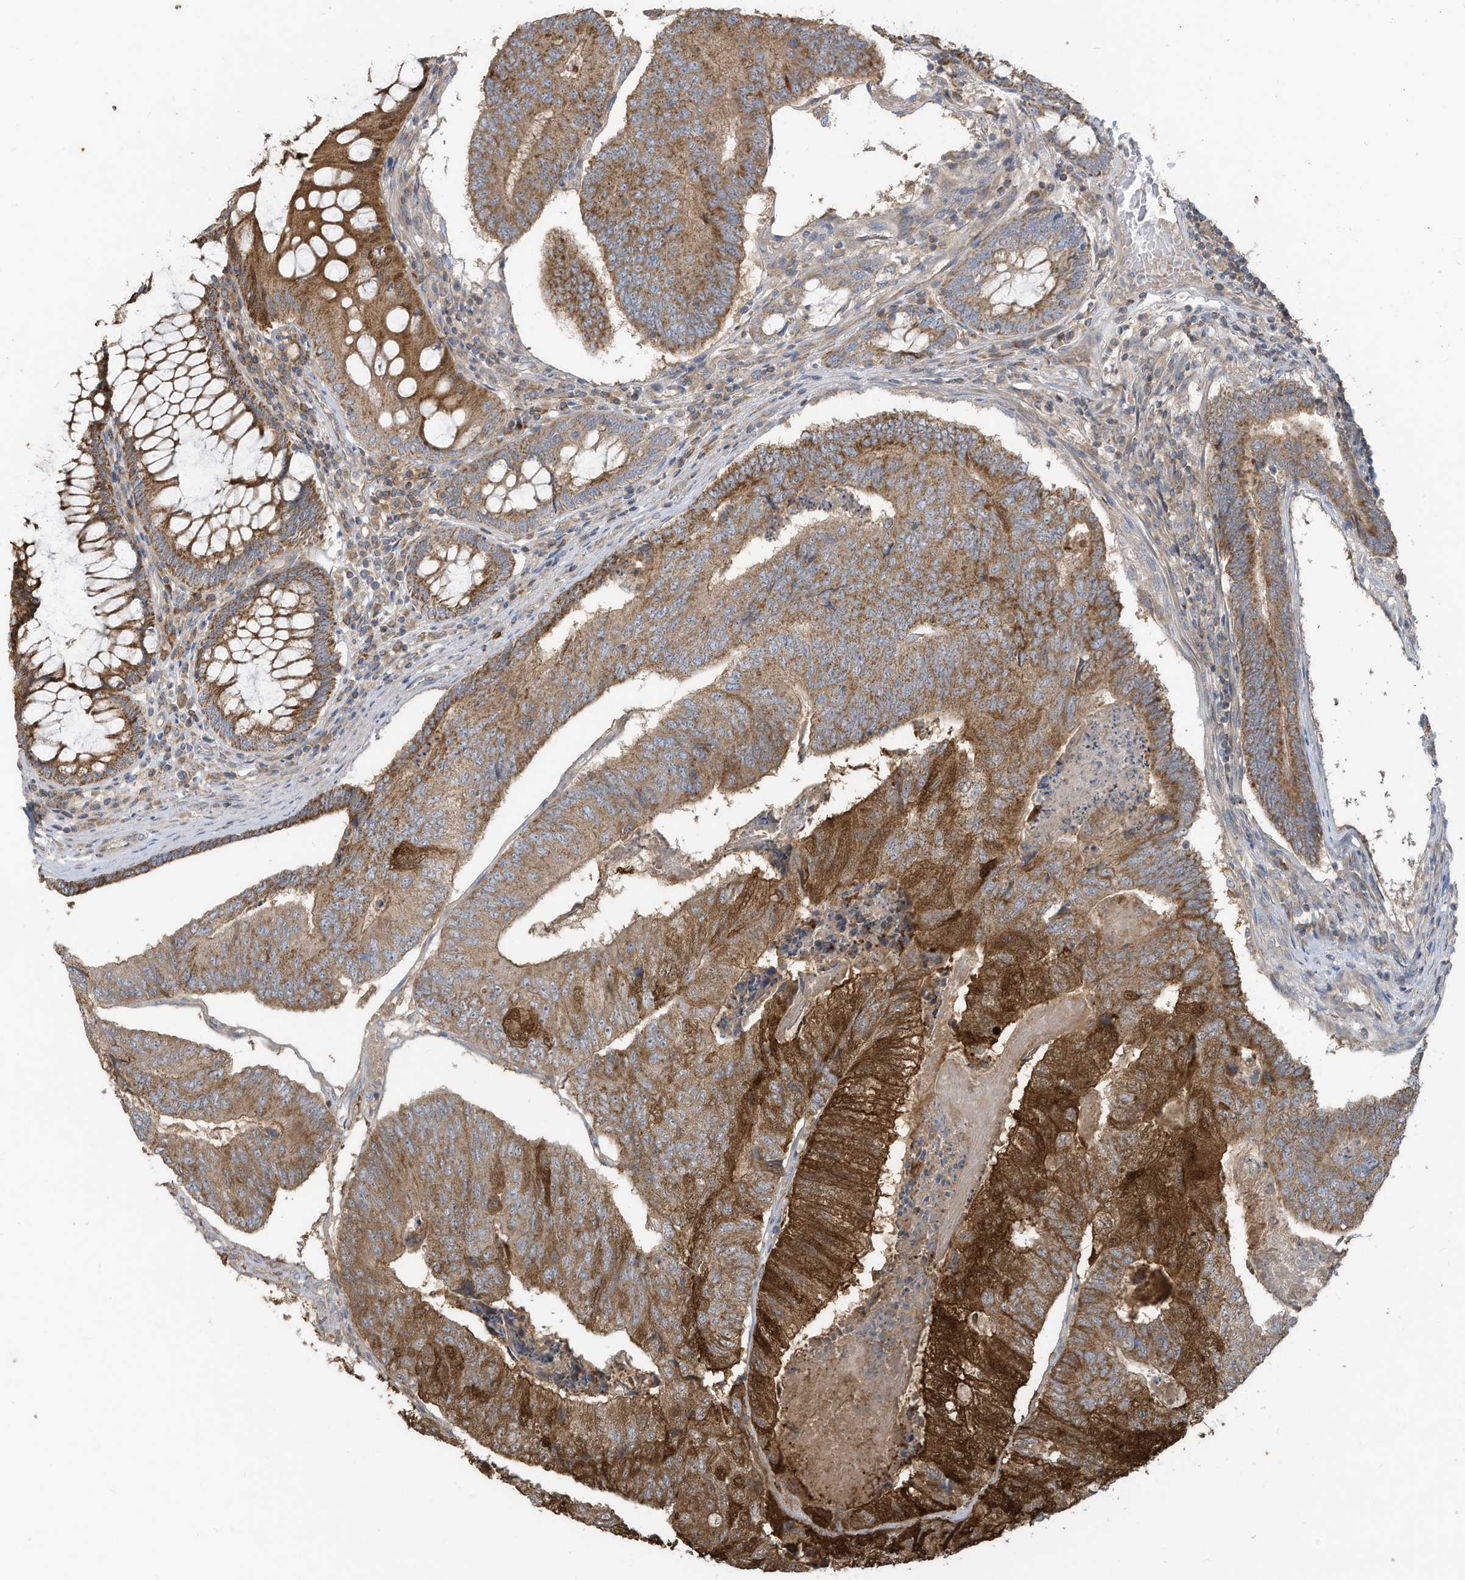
{"staining": {"intensity": "strong", "quantity": ">75%", "location": "cytoplasmic/membranous"}, "tissue": "colorectal cancer", "cell_type": "Tumor cells", "image_type": "cancer", "snomed": [{"axis": "morphology", "description": "Adenocarcinoma, NOS"}, {"axis": "topography", "description": "Colon"}], "caption": "The photomicrograph demonstrates a brown stain indicating the presence of a protein in the cytoplasmic/membranous of tumor cells in colorectal cancer.", "gene": "GTPBP2", "patient": {"sex": "female", "age": 67}}